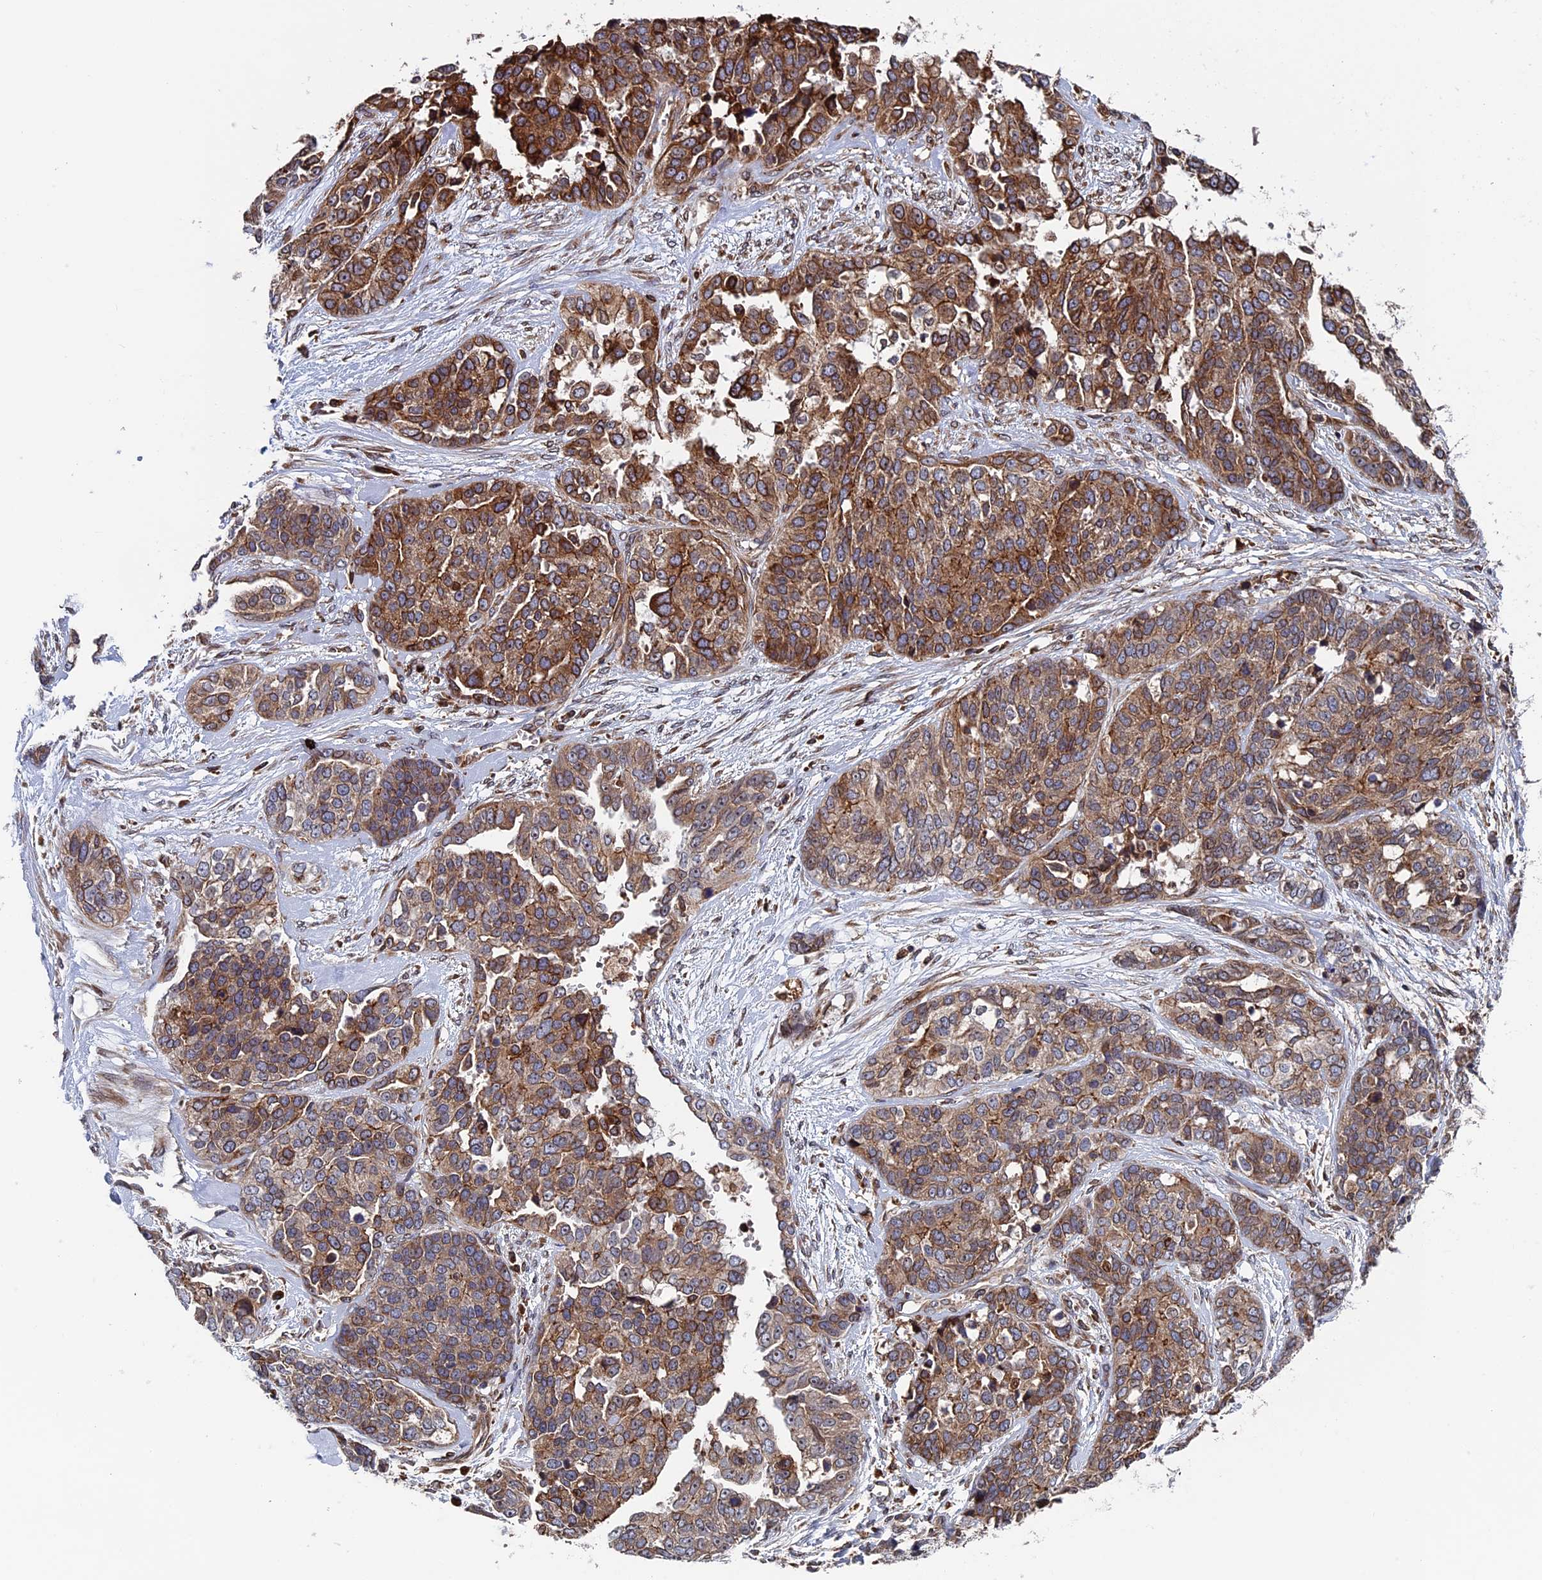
{"staining": {"intensity": "moderate", "quantity": ">75%", "location": "cytoplasmic/membranous"}, "tissue": "ovarian cancer", "cell_type": "Tumor cells", "image_type": "cancer", "snomed": [{"axis": "morphology", "description": "Cystadenocarcinoma, serous, NOS"}, {"axis": "topography", "description": "Ovary"}], "caption": "A photomicrograph showing moderate cytoplasmic/membranous staining in about >75% of tumor cells in ovarian cancer (serous cystadenocarcinoma), as visualized by brown immunohistochemical staining.", "gene": "RPUSD1", "patient": {"sex": "female", "age": 44}}